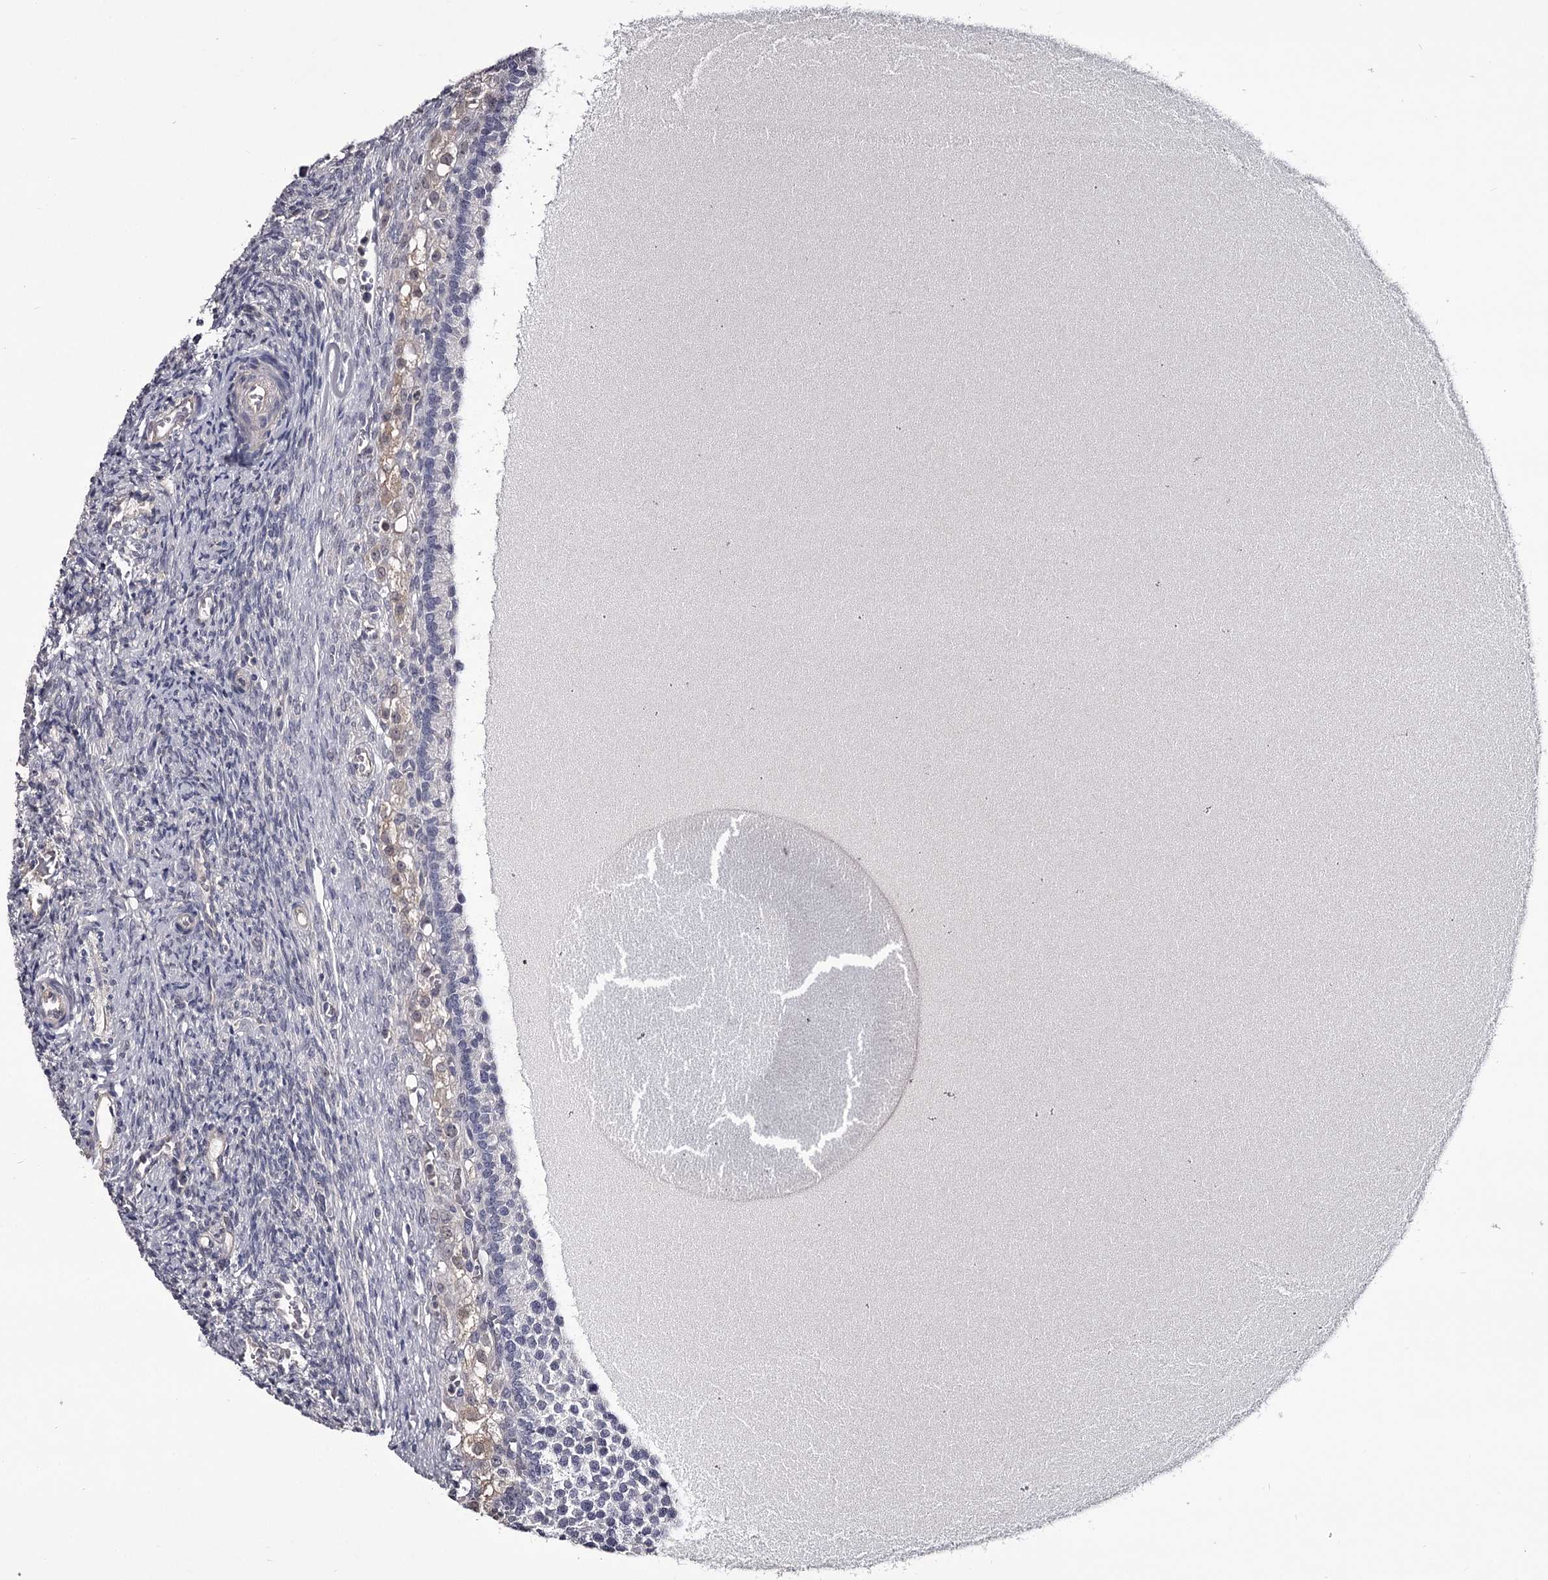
{"staining": {"intensity": "negative", "quantity": "none", "location": "none"}, "tissue": "ovary", "cell_type": "Ovarian stroma cells", "image_type": "normal", "snomed": [{"axis": "morphology", "description": "Normal tissue, NOS"}, {"axis": "topography", "description": "Ovary"}], "caption": "Immunohistochemistry of unremarkable ovary exhibits no staining in ovarian stroma cells. The staining is performed using DAB (3,3'-diaminobenzidine) brown chromogen with nuclei counter-stained in using hematoxylin.", "gene": "GSTO1", "patient": {"sex": "female", "age": 41}}